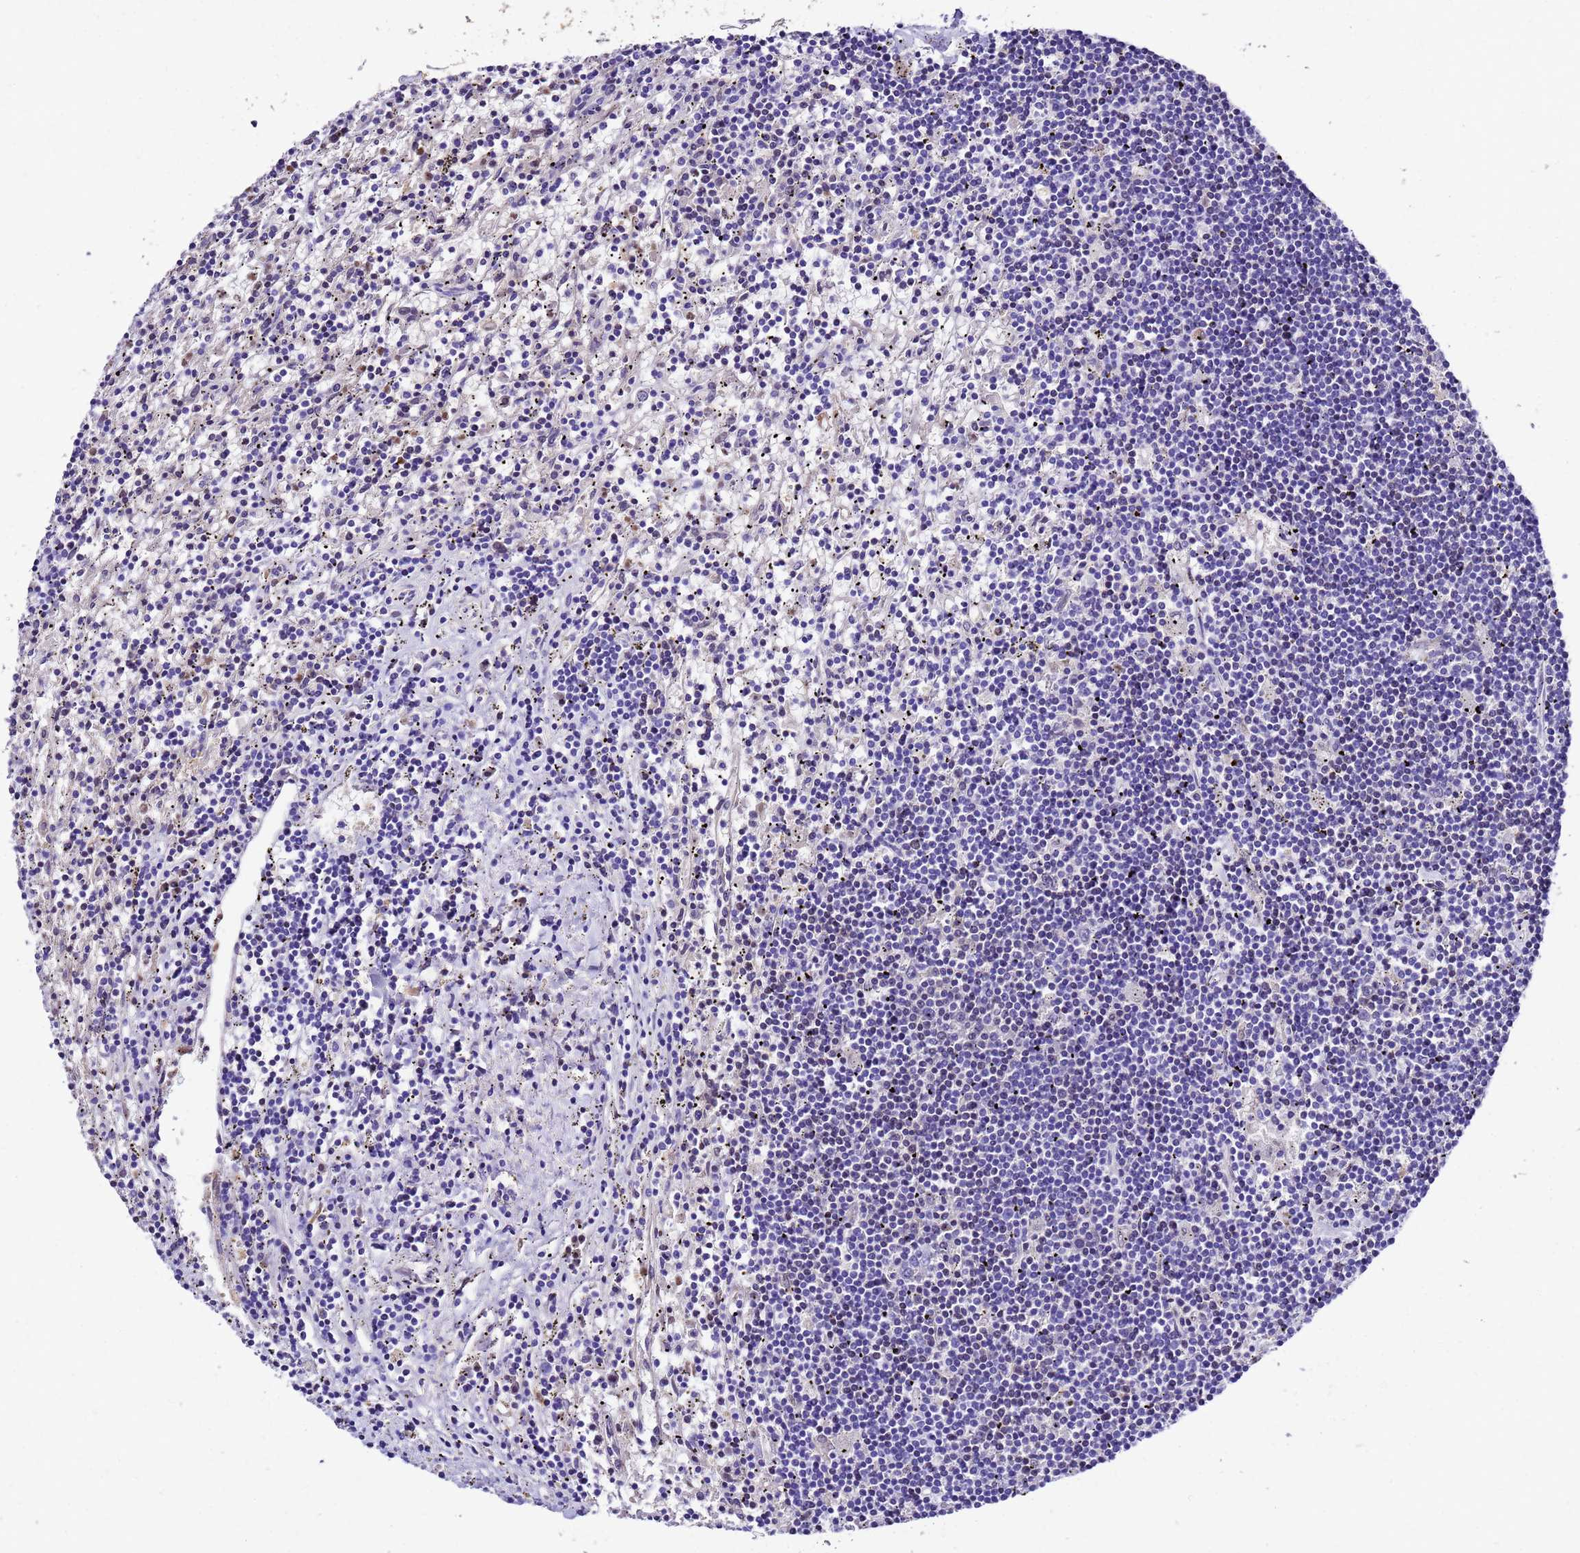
{"staining": {"intensity": "negative", "quantity": "none", "location": "none"}, "tissue": "lymphoma", "cell_type": "Tumor cells", "image_type": "cancer", "snomed": [{"axis": "morphology", "description": "Malignant lymphoma, non-Hodgkin's type, Low grade"}, {"axis": "topography", "description": "Spleen"}], "caption": "A histopathology image of human malignant lymphoma, non-Hodgkin's type (low-grade) is negative for staining in tumor cells.", "gene": "UGT2A1", "patient": {"sex": "male", "age": 76}}